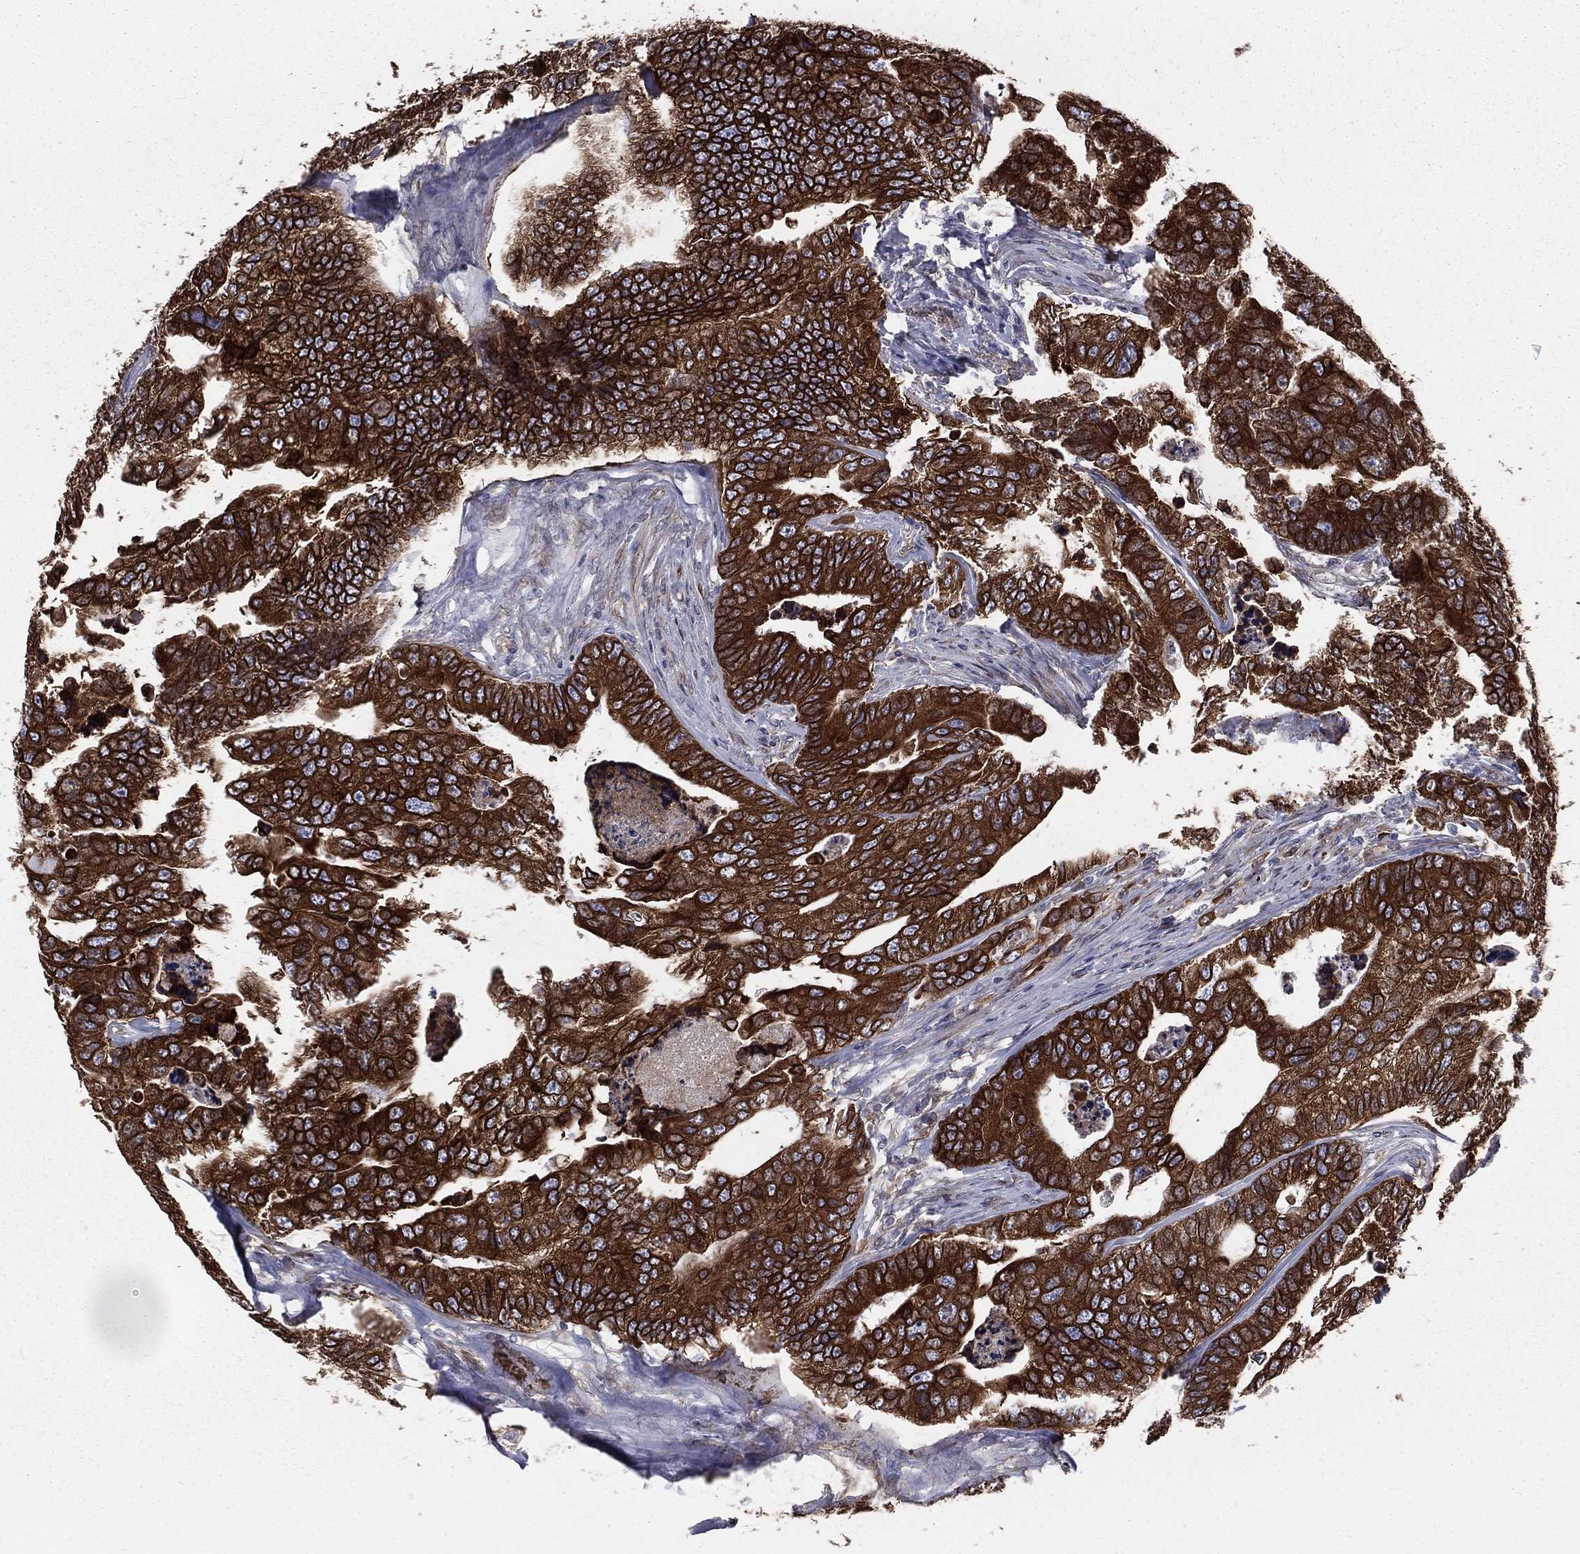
{"staining": {"intensity": "strong", "quantity": ">75%", "location": "cytoplasmic/membranous"}, "tissue": "colorectal cancer", "cell_type": "Tumor cells", "image_type": "cancer", "snomed": [{"axis": "morphology", "description": "Adenocarcinoma, NOS"}, {"axis": "topography", "description": "Colon"}], "caption": "This is an image of immunohistochemistry (IHC) staining of colorectal adenocarcinoma, which shows strong staining in the cytoplasmic/membranous of tumor cells.", "gene": "PGRMC1", "patient": {"sex": "female", "age": 72}}